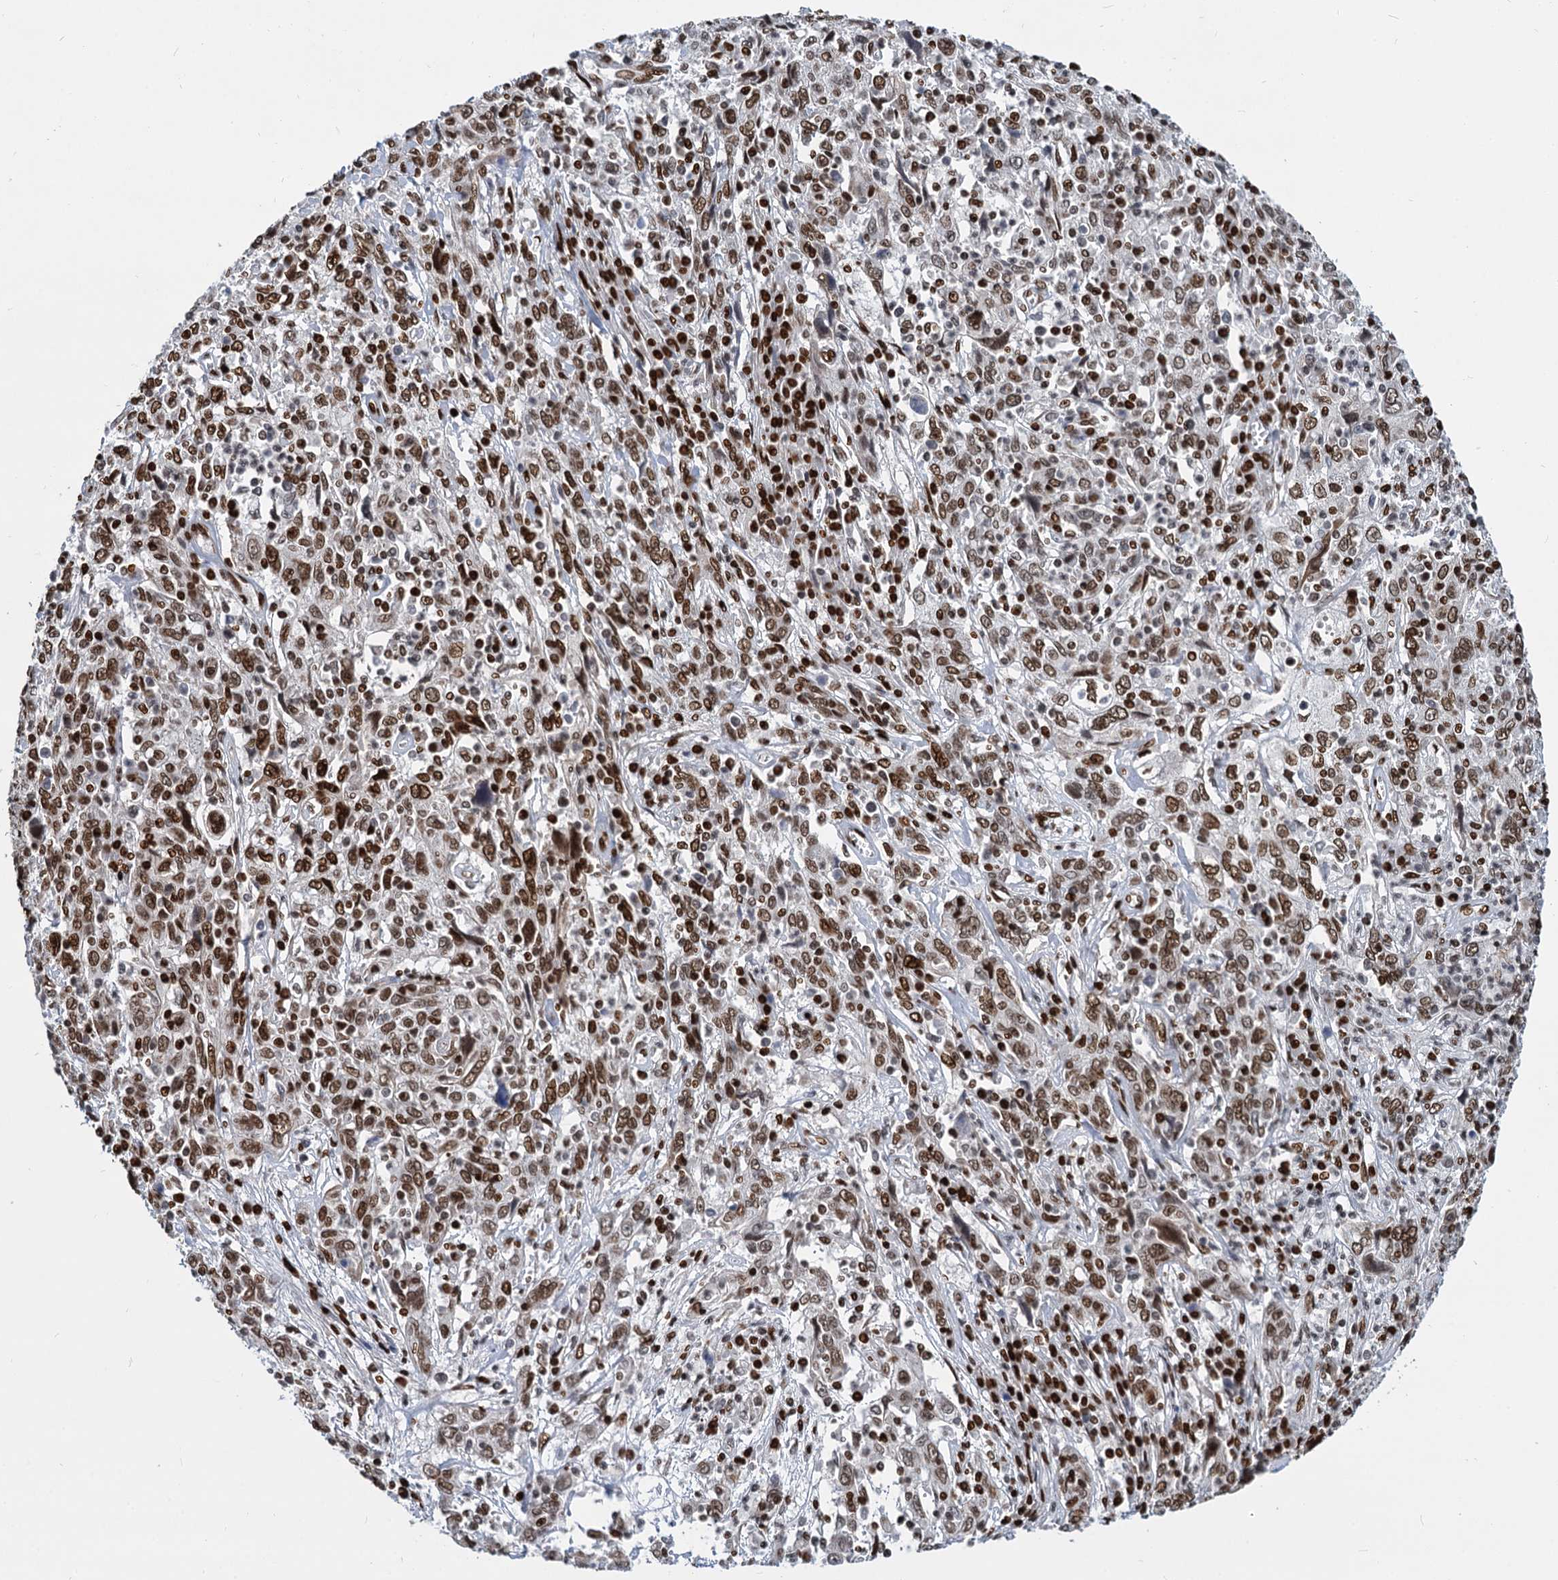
{"staining": {"intensity": "strong", "quantity": ">75%", "location": "nuclear"}, "tissue": "cervical cancer", "cell_type": "Tumor cells", "image_type": "cancer", "snomed": [{"axis": "morphology", "description": "Squamous cell carcinoma, NOS"}, {"axis": "topography", "description": "Cervix"}], "caption": "IHC (DAB (3,3'-diaminobenzidine)) staining of human cervical squamous cell carcinoma reveals strong nuclear protein expression in about >75% of tumor cells.", "gene": "MECP2", "patient": {"sex": "female", "age": 46}}